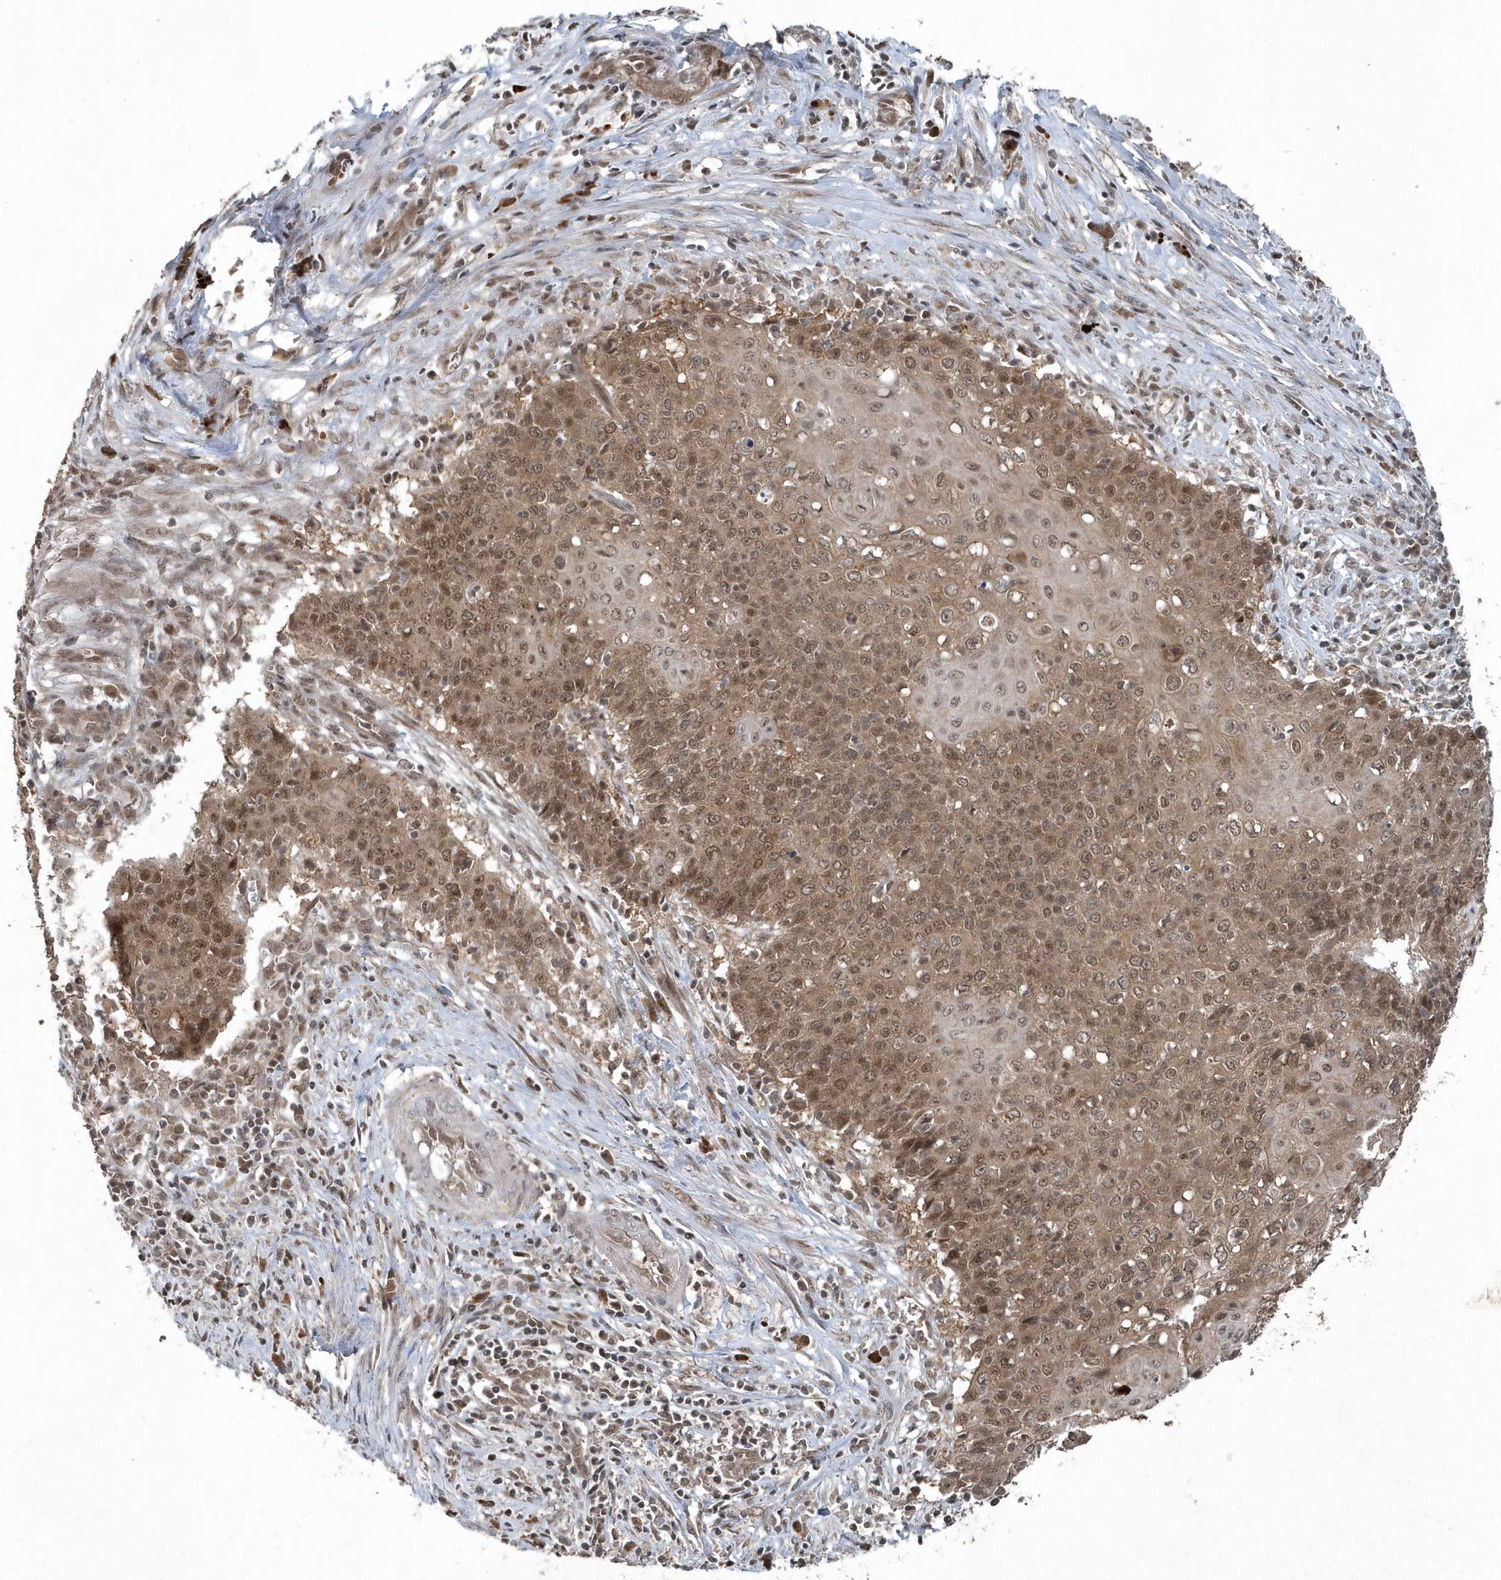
{"staining": {"intensity": "moderate", "quantity": ">75%", "location": "cytoplasmic/membranous,nuclear"}, "tissue": "cervical cancer", "cell_type": "Tumor cells", "image_type": "cancer", "snomed": [{"axis": "morphology", "description": "Squamous cell carcinoma, NOS"}, {"axis": "topography", "description": "Cervix"}], "caption": "There is medium levels of moderate cytoplasmic/membranous and nuclear positivity in tumor cells of cervical cancer (squamous cell carcinoma), as demonstrated by immunohistochemical staining (brown color).", "gene": "QTRT2", "patient": {"sex": "female", "age": 39}}